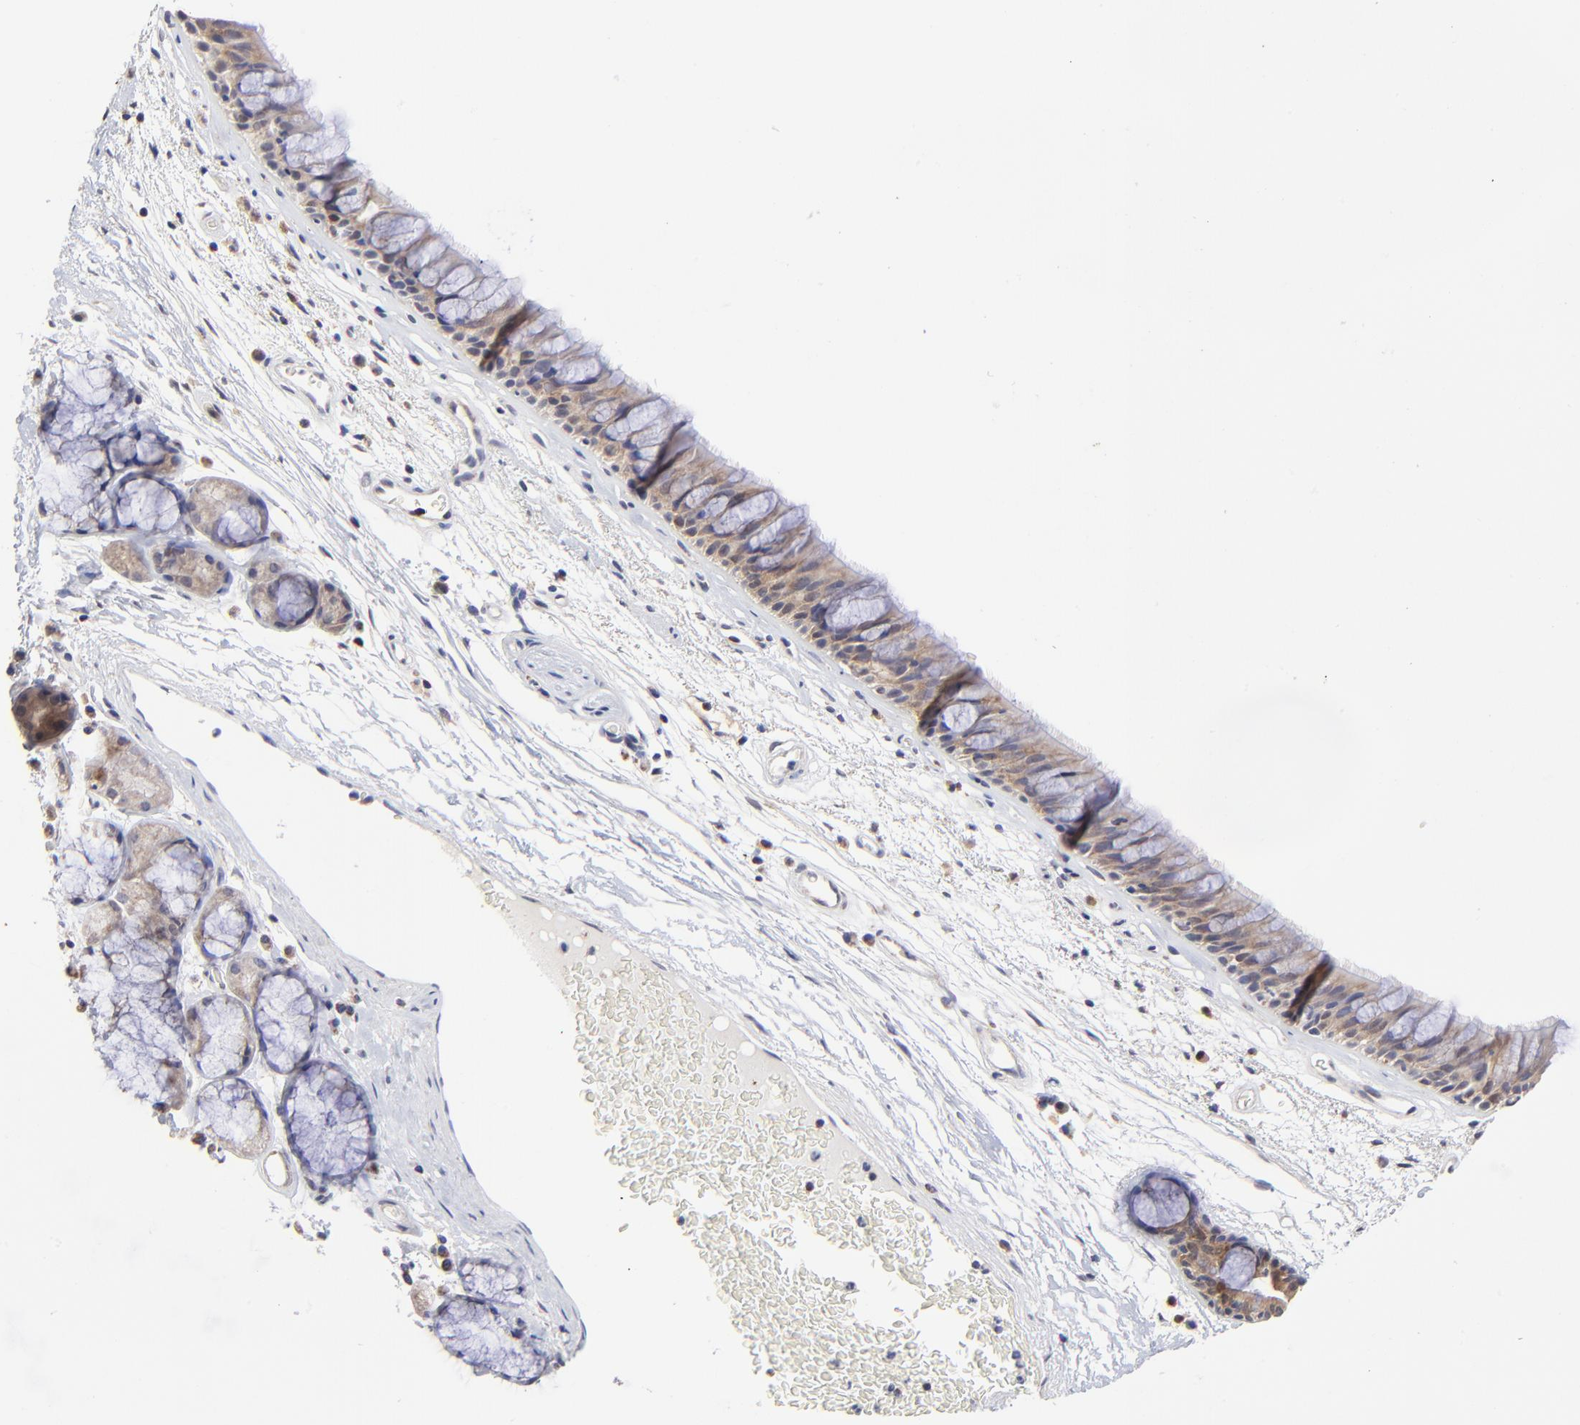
{"staining": {"intensity": "moderate", "quantity": ">75%", "location": "cytoplasmic/membranous"}, "tissue": "bronchus", "cell_type": "Respiratory epithelial cells", "image_type": "normal", "snomed": [{"axis": "morphology", "description": "Normal tissue, NOS"}, {"axis": "morphology", "description": "Adenocarcinoma, NOS"}, {"axis": "topography", "description": "Bronchus"}, {"axis": "topography", "description": "Lung"}], "caption": "About >75% of respiratory epithelial cells in unremarkable human bronchus reveal moderate cytoplasmic/membranous protein positivity as visualized by brown immunohistochemical staining.", "gene": "FBXL12", "patient": {"sex": "female", "age": 54}}